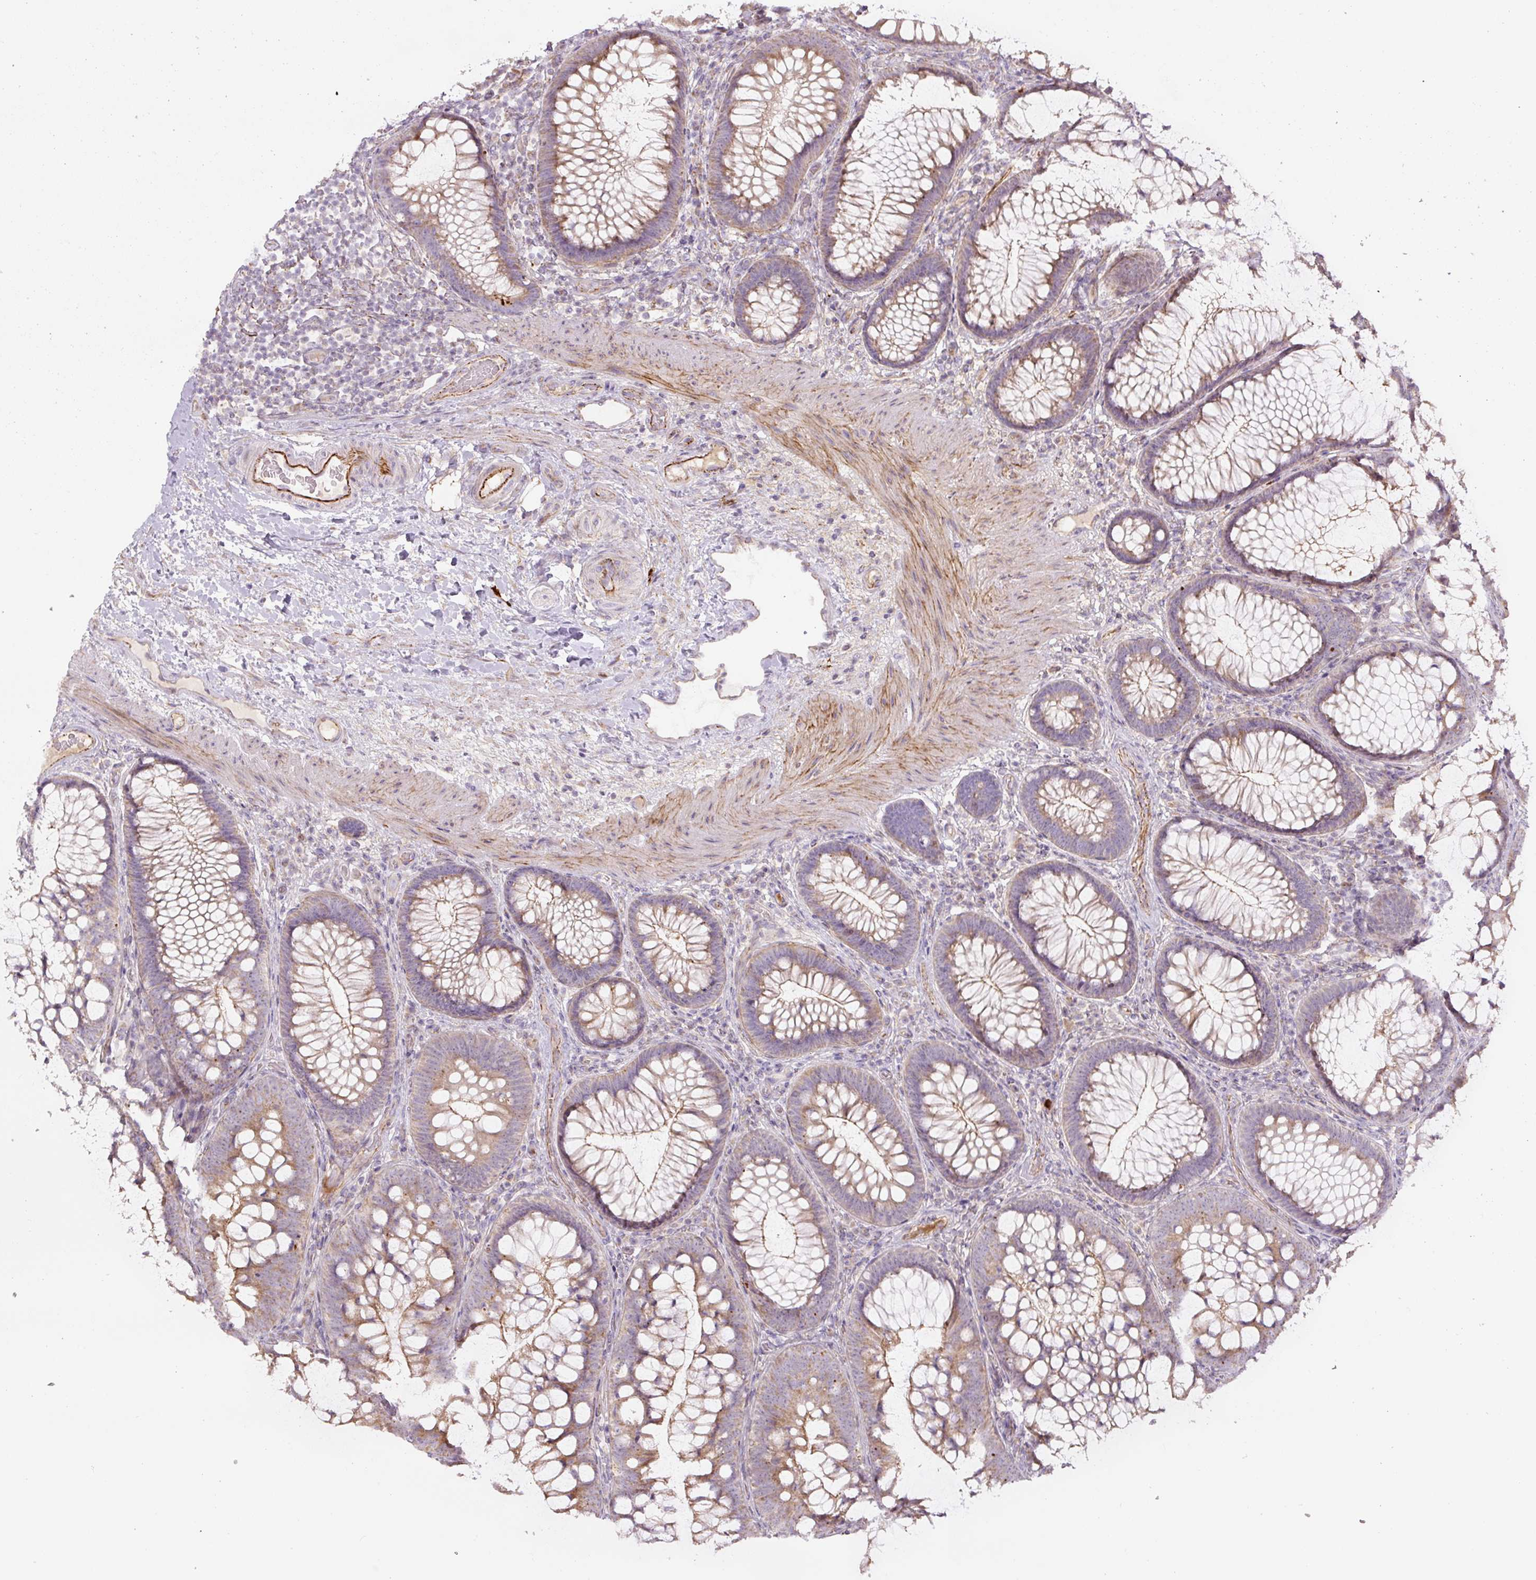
{"staining": {"intensity": "strong", "quantity": "25%-75%", "location": "cytoplasmic/membranous"}, "tissue": "colon", "cell_type": "Endothelial cells", "image_type": "normal", "snomed": [{"axis": "morphology", "description": "Normal tissue, NOS"}, {"axis": "morphology", "description": "Adenoma, NOS"}, {"axis": "topography", "description": "Soft tissue"}, {"axis": "topography", "description": "Colon"}], "caption": "Immunohistochemistry photomicrograph of normal colon: colon stained using immunohistochemistry displays high levels of strong protein expression localized specifically in the cytoplasmic/membranous of endothelial cells, appearing as a cytoplasmic/membranous brown color.", "gene": "CCNI2", "patient": {"sex": "male", "age": 47}}